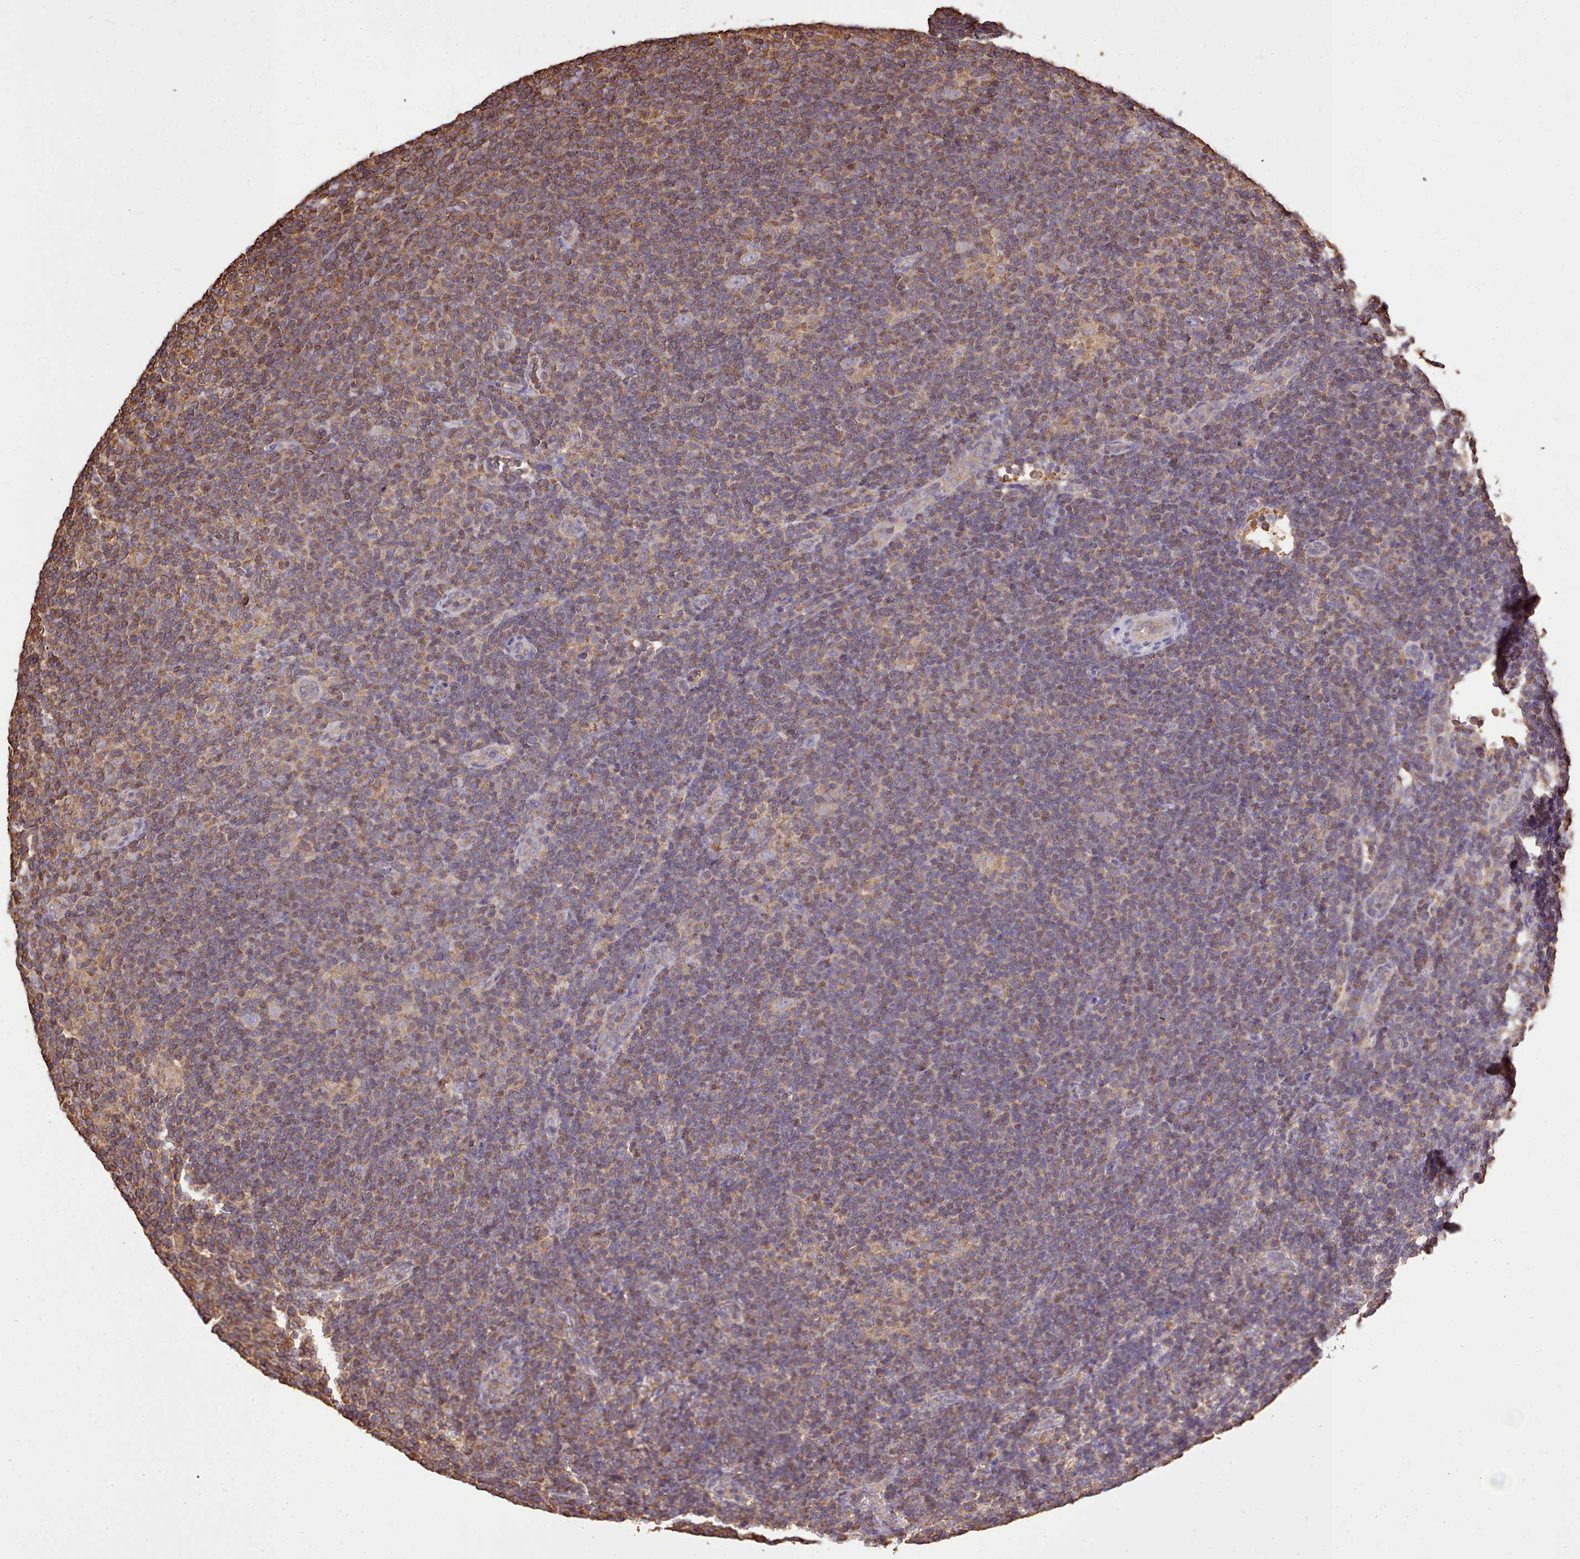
{"staining": {"intensity": "negative", "quantity": "none", "location": "none"}, "tissue": "lymphoma", "cell_type": "Tumor cells", "image_type": "cancer", "snomed": [{"axis": "morphology", "description": "Hodgkin's disease, NOS"}, {"axis": "topography", "description": "Lymph node"}], "caption": "Hodgkin's disease stained for a protein using IHC shows no staining tumor cells.", "gene": "CAPZA1", "patient": {"sex": "female", "age": 57}}